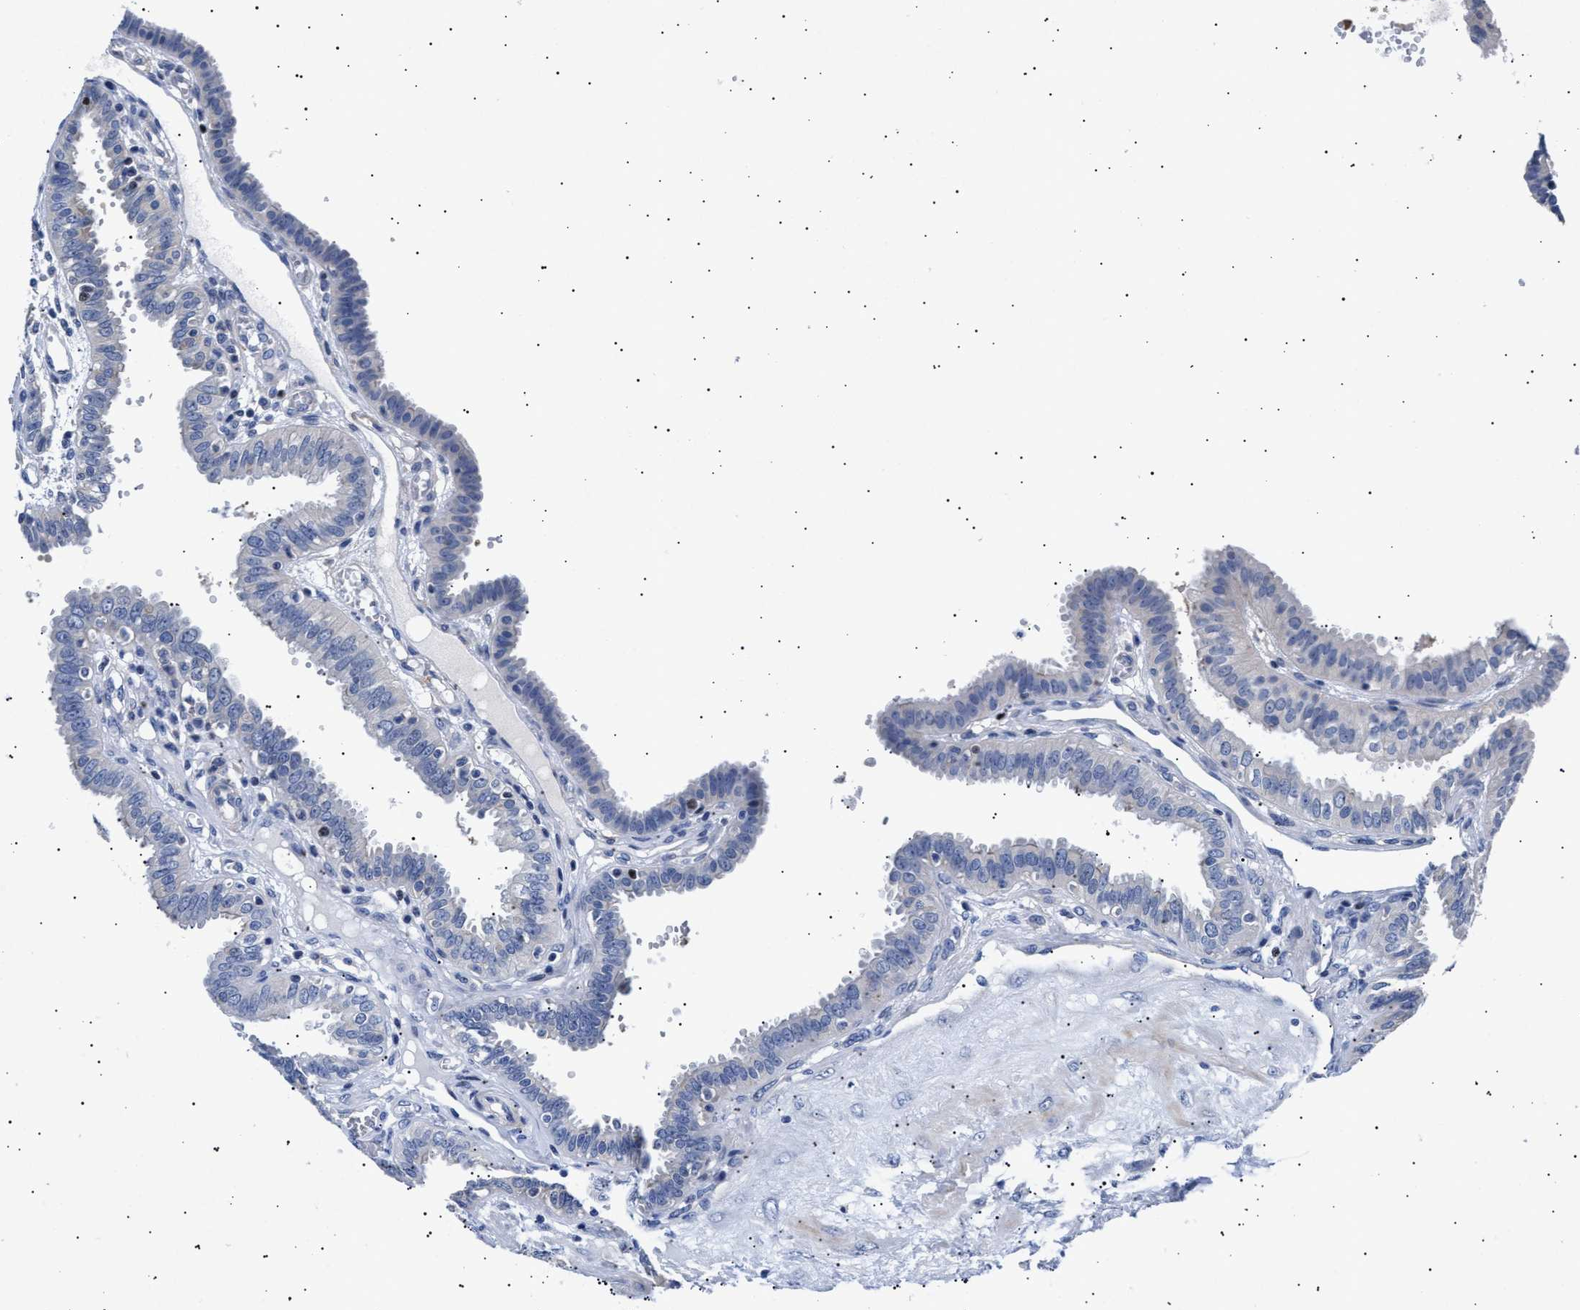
{"staining": {"intensity": "negative", "quantity": "none", "location": "none"}, "tissue": "fallopian tube", "cell_type": "Glandular cells", "image_type": "normal", "snomed": [{"axis": "morphology", "description": "Normal tissue, NOS"}, {"axis": "topography", "description": "Fallopian tube"}, {"axis": "topography", "description": "Placenta"}], "caption": "Unremarkable fallopian tube was stained to show a protein in brown. There is no significant staining in glandular cells. The staining was performed using DAB to visualize the protein expression in brown, while the nuclei were stained in blue with hematoxylin (Magnification: 20x).", "gene": "HEMGN", "patient": {"sex": "female", "age": 32}}